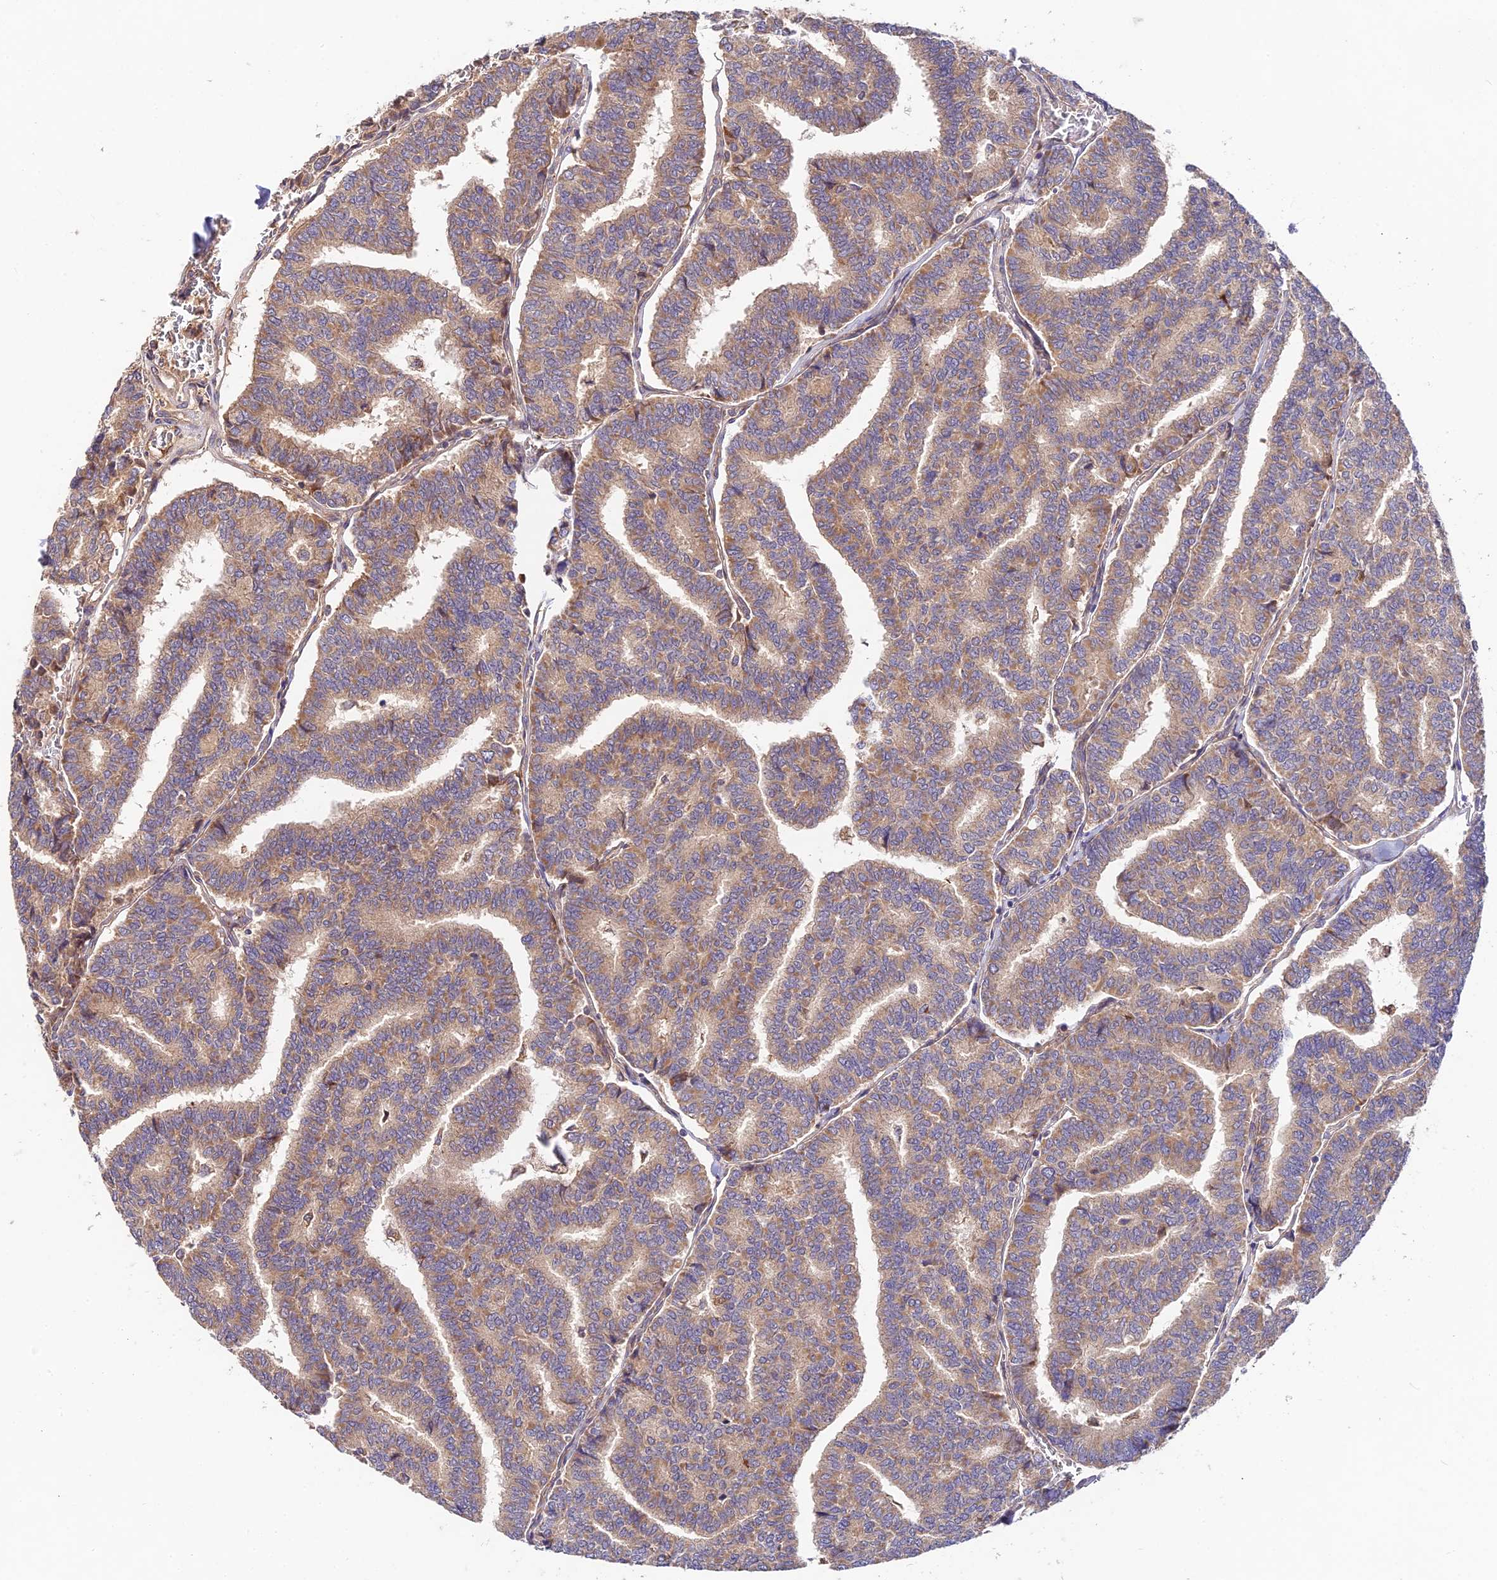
{"staining": {"intensity": "moderate", "quantity": "25%-75%", "location": "cytoplasmic/membranous"}, "tissue": "thyroid cancer", "cell_type": "Tumor cells", "image_type": "cancer", "snomed": [{"axis": "morphology", "description": "Papillary adenocarcinoma, NOS"}, {"axis": "topography", "description": "Thyroid gland"}], "caption": "Immunohistochemistry of human thyroid papillary adenocarcinoma displays medium levels of moderate cytoplasmic/membranous expression in approximately 25%-75% of tumor cells. The protein of interest is shown in brown color, while the nuclei are stained blue.", "gene": "C3orf20", "patient": {"sex": "female", "age": 35}}